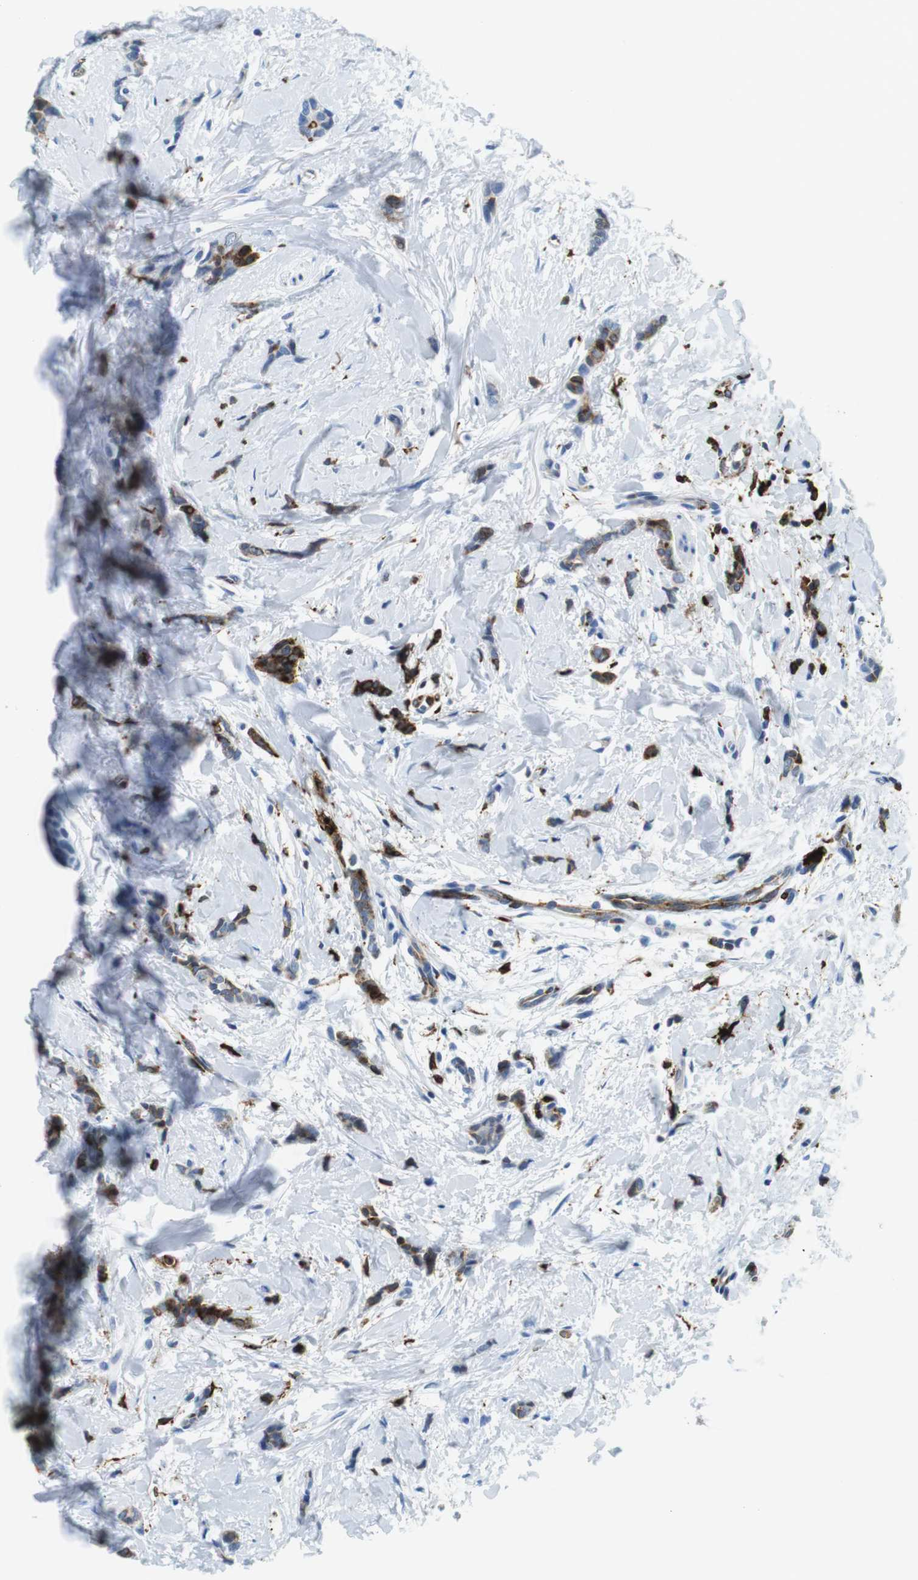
{"staining": {"intensity": "moderate", "quantity": "25%-75%", "location": "cytoplasmic/membranous"}, "tissue": "breast cancer", "cell_type": "Tumor cells", "image_type": "cancer", "snomed": [{"axis": "morphology", "description": "Lobular carcinoma"}, {"axis": "topography", "description": "Skin"}, {"axis": "topography", "description": "Breast"}], "caption": "Protein expression analysis of human breast lobular carcinoma reveals moderate cytoplasmic/membranous staining in approximately 25%-75% of tumor cells.", "gene": "CIITA", "patient": {"sex": "female", "age": 46}}